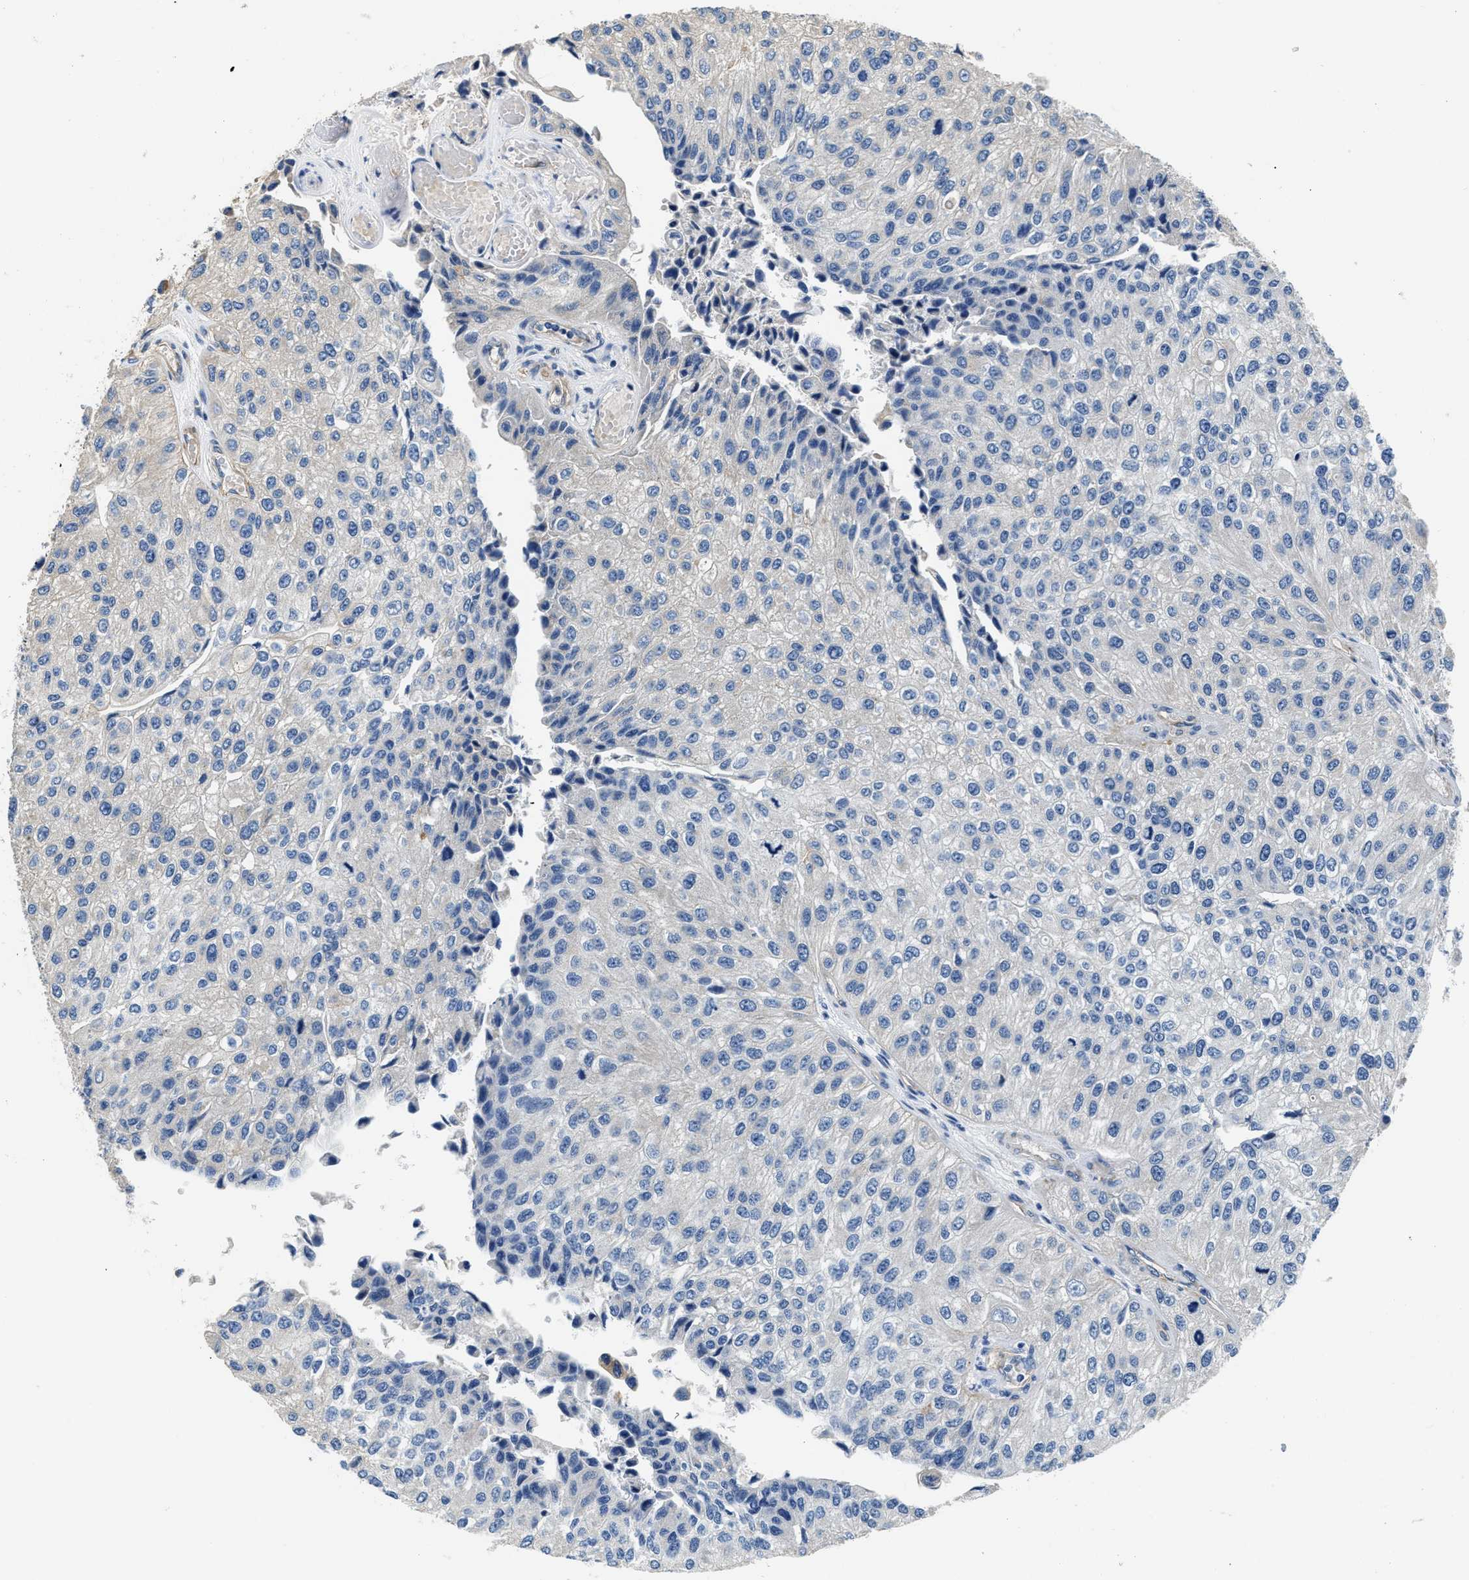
{"staining": {"intensity": "negative", "quantity": "none", "location": "none"}, "tissue": "urothelial cancer", "cell_type": "Tumor cells", "image_type": "cancer", "snomed": [{"axis": "morphology", "description": "Urothelial carcinoma, High grade"}, {"axis": "topography", "description": "Kidney"}, {"axis": "topography", "description": "Urinary bladder"}], "caption": "Tumor cells are negative for protein expression in human urothelial cancer. (Brightfield microscopy of DAB IHC at high magnification).", "gene": "CSDE1", "patient": {"sex": "male", "age": 77}}